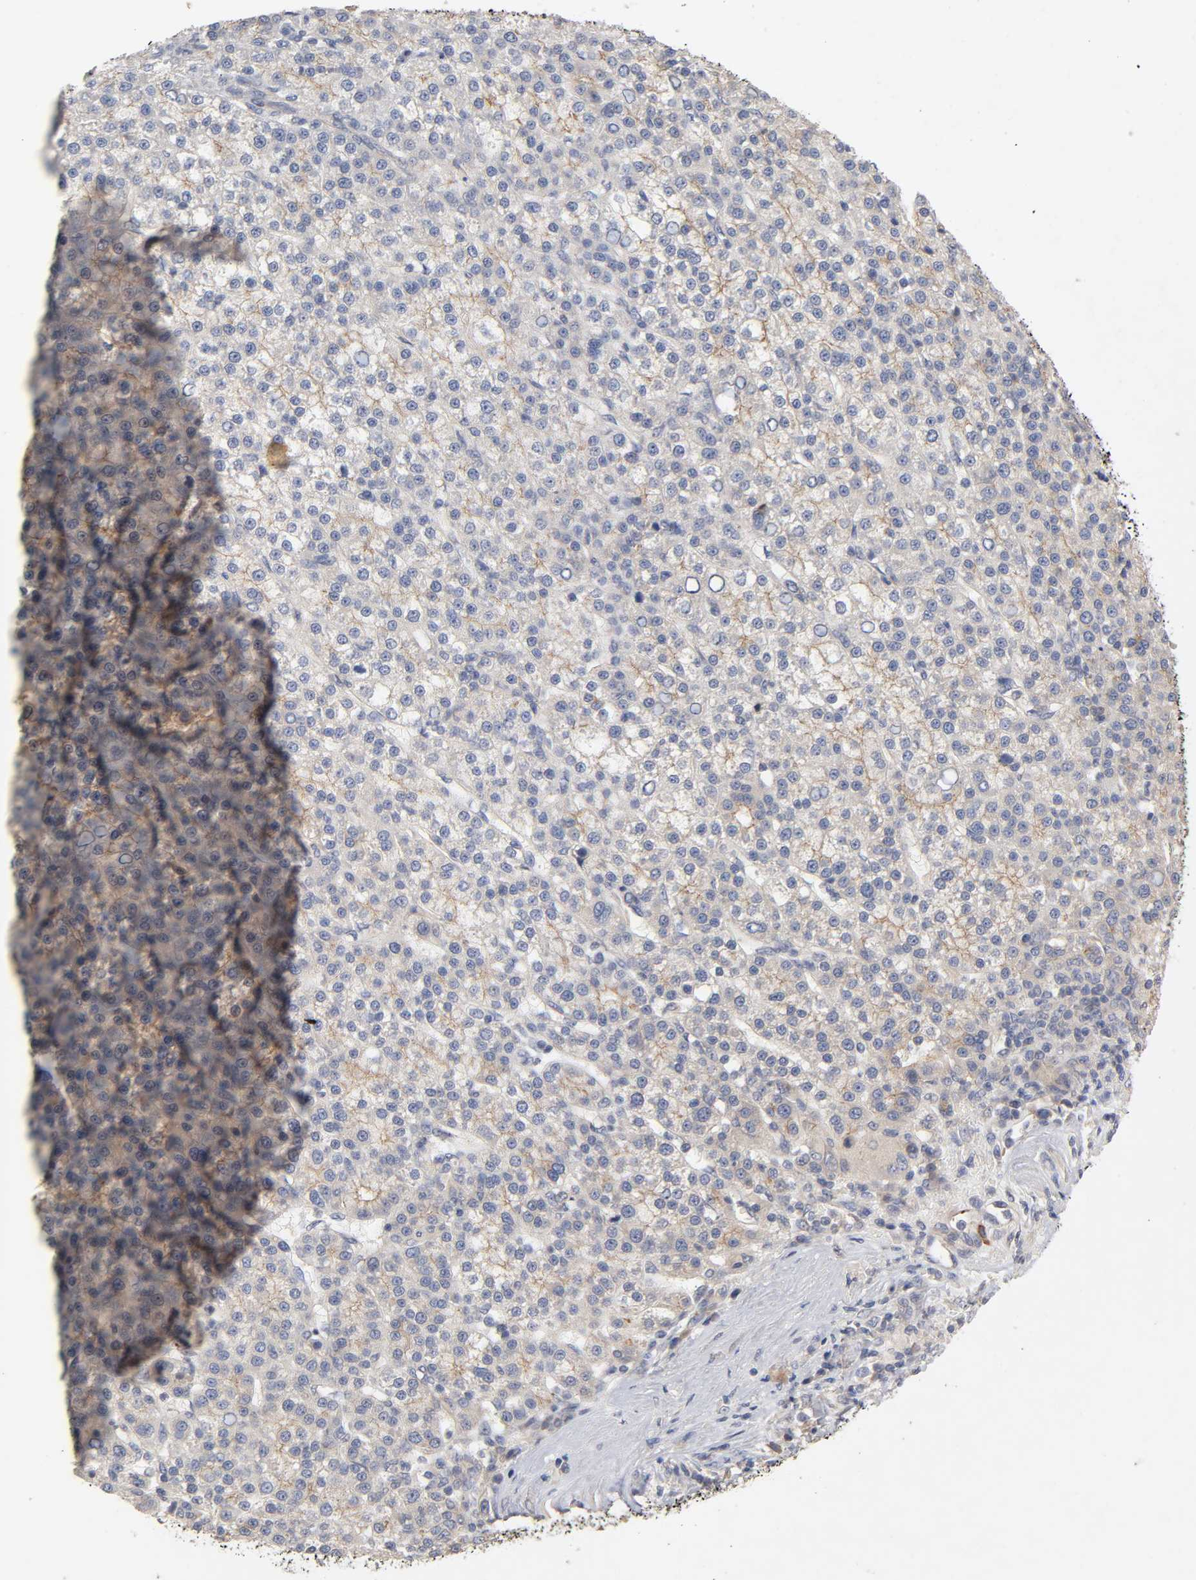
{"staining": {"intensity": "moderate", "quantity": ">75%", "location": "cytoplasmic/membranous"}, "tissue": "liver cancer", "cell_type": "Tumor cells", "image_type": "cancer", "snomed": [{"axis": "morphology", "description": "Carcinoma, Hepatocellular, NOS"}, {"axis": "topography", "description": "Liver"}], "caption": "Hepatocellular carcinoma (liver) stained for a protein (brown) demonstrates moderate cytoplasmic/membranous positive positivity in approximately >75% of tumor cells.", "gene": "PDZD11", "patient": {"sex": "female", "age": 58}}